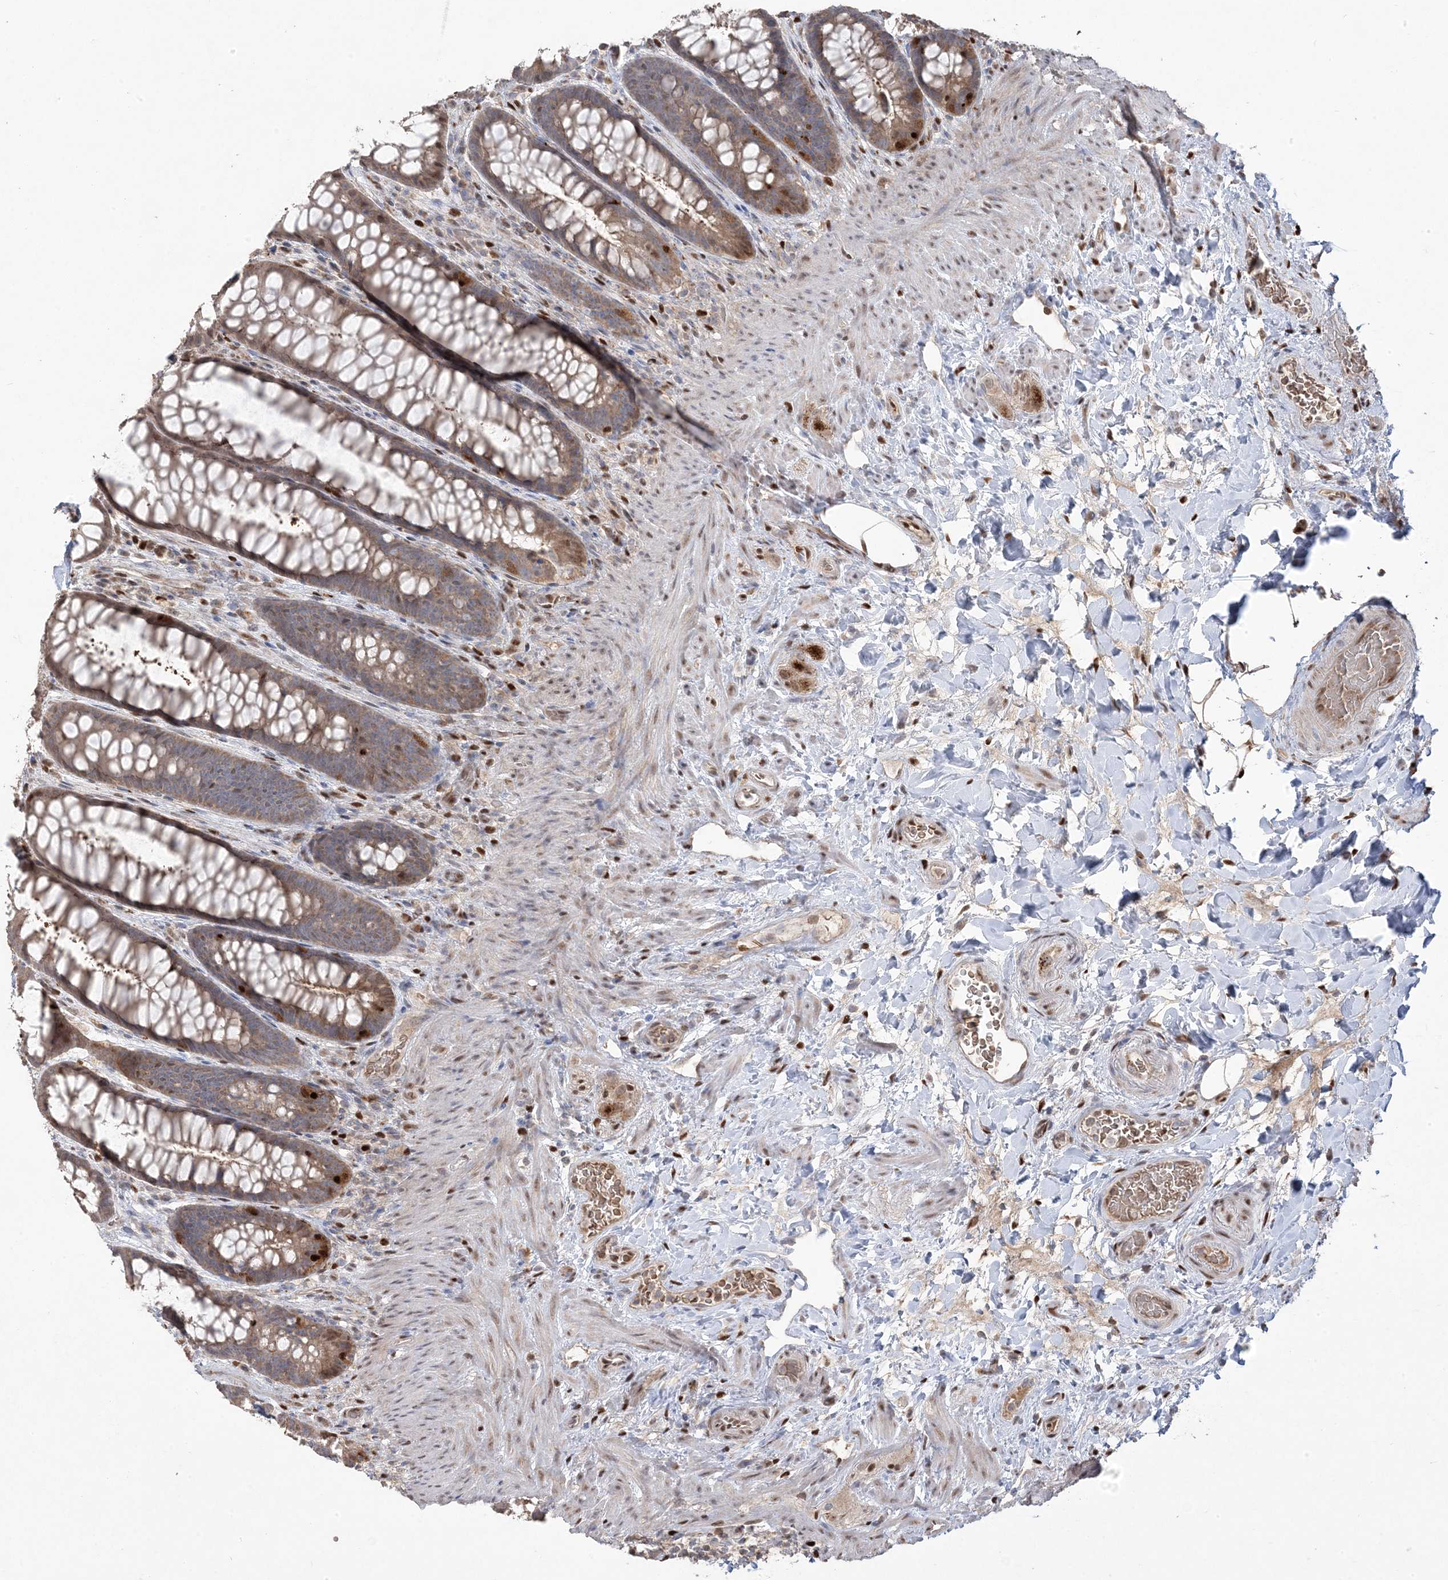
{"staining": {"intensity": "moderate", "quantity": ">75%", "location": "cytoplasmic/membranous"}, "tissue": "rectum", "cell_type": "Glandular cells", "image_type": "normal", "snomed": [{"axis": "morphology", "description": "Normal tissue, NOS"}, {"axis": "topography", "description": "Rectum"}], "caption": "IHC of benign rectum shows medium levels of moderate cytoplasmic/membranous positivity in approximately >75% of glandular cells.", "gene": "PPOX", "patient": {"sex": "female", "age": 46}}